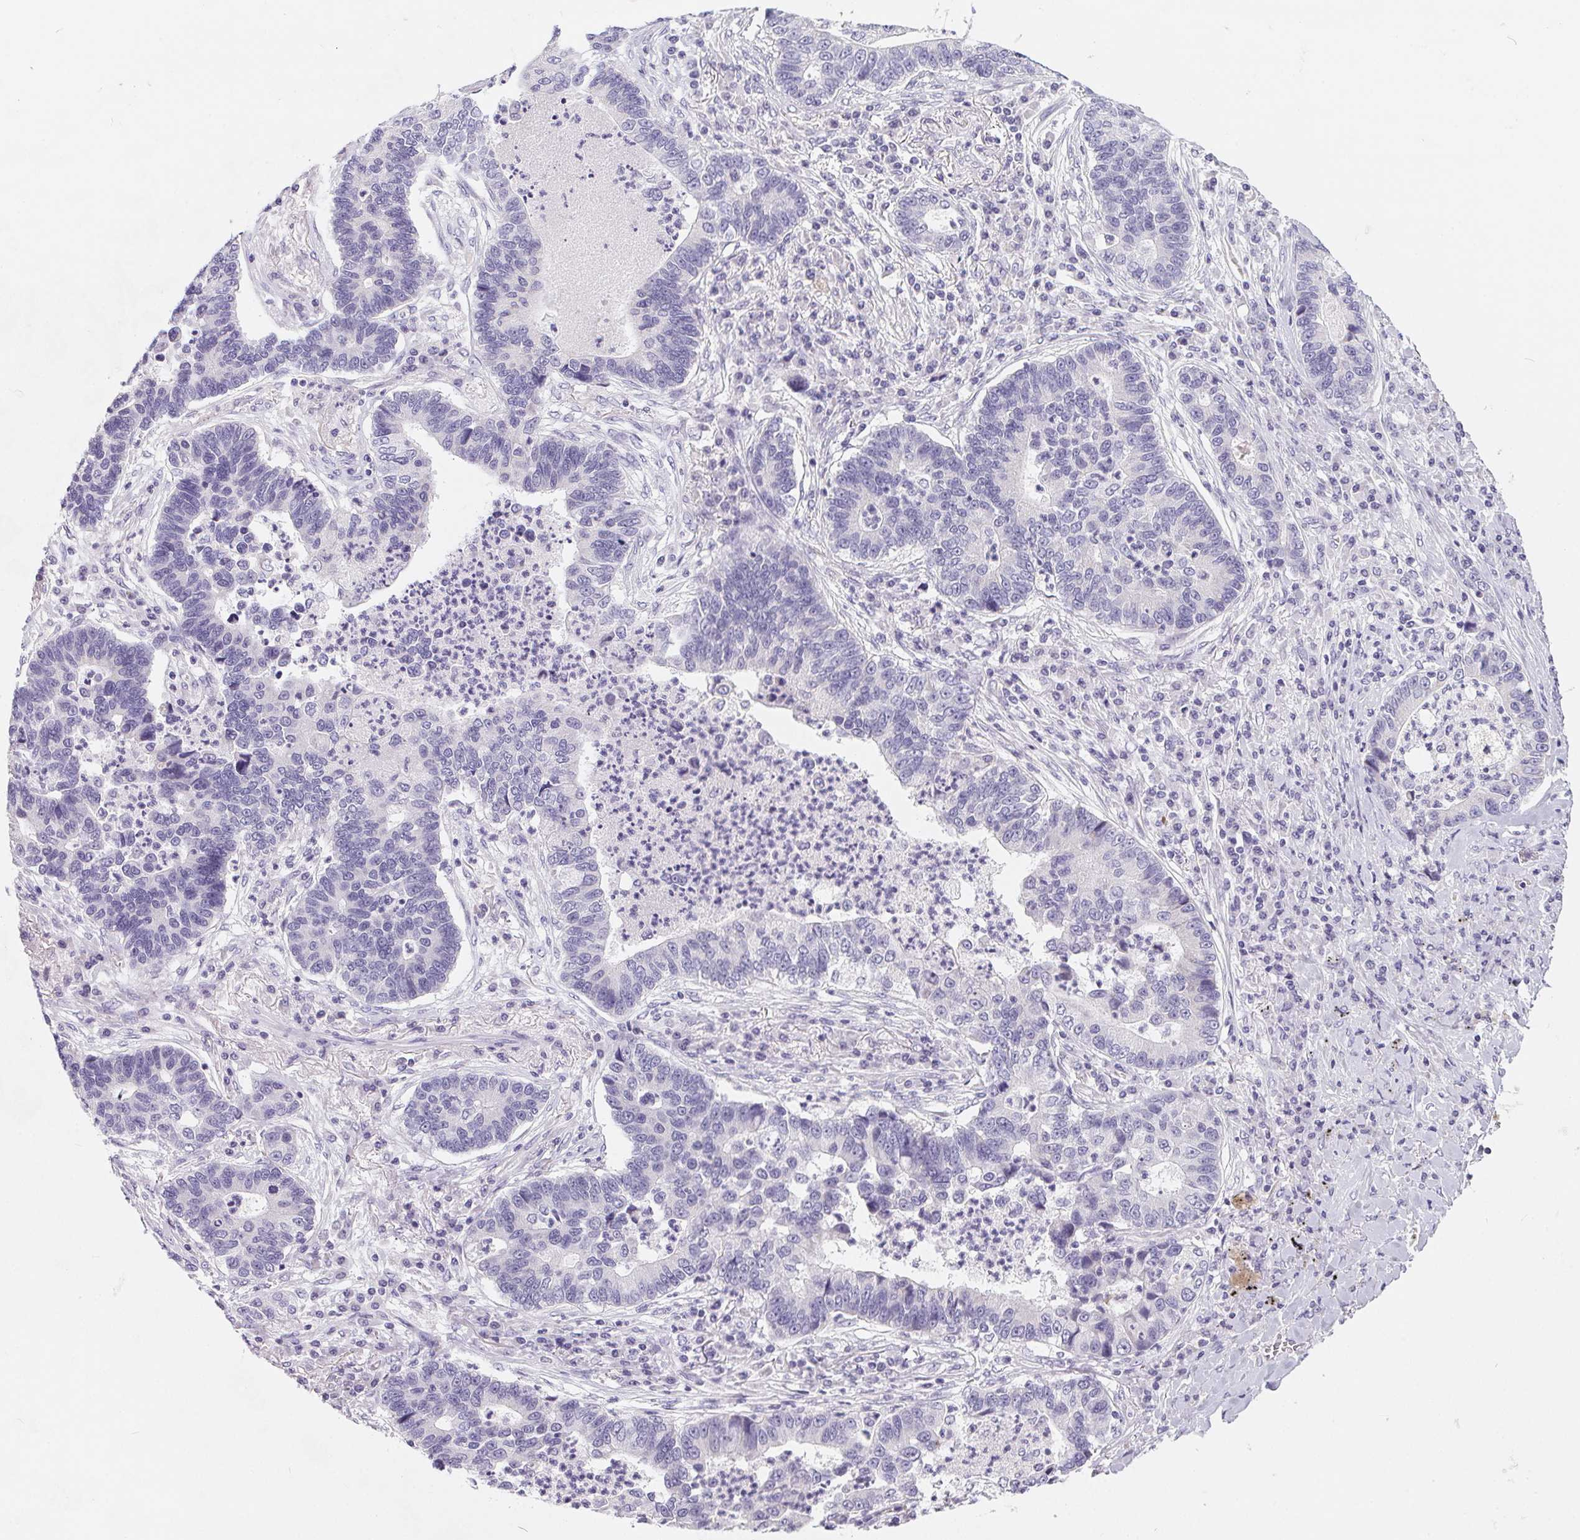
{"staining": {"intensity": "negative", "quantity": "none", "location": "none"}, "tissue": "lung cancer", "cell_type": "Tumor cells", "image_type": "cancer", "snomed": [{"axis": "morphology", "description": "Adenocarcinoma, NOS"}, {"axis": "topography", "description": "Lung"}], "caption": "A high-resolution histopathology image shows IHC staining of lung cancer, which exhibits no significant staining in tumor cells.", "gene": "FDX1", "patient": {"sex": "female", "age": 57}}